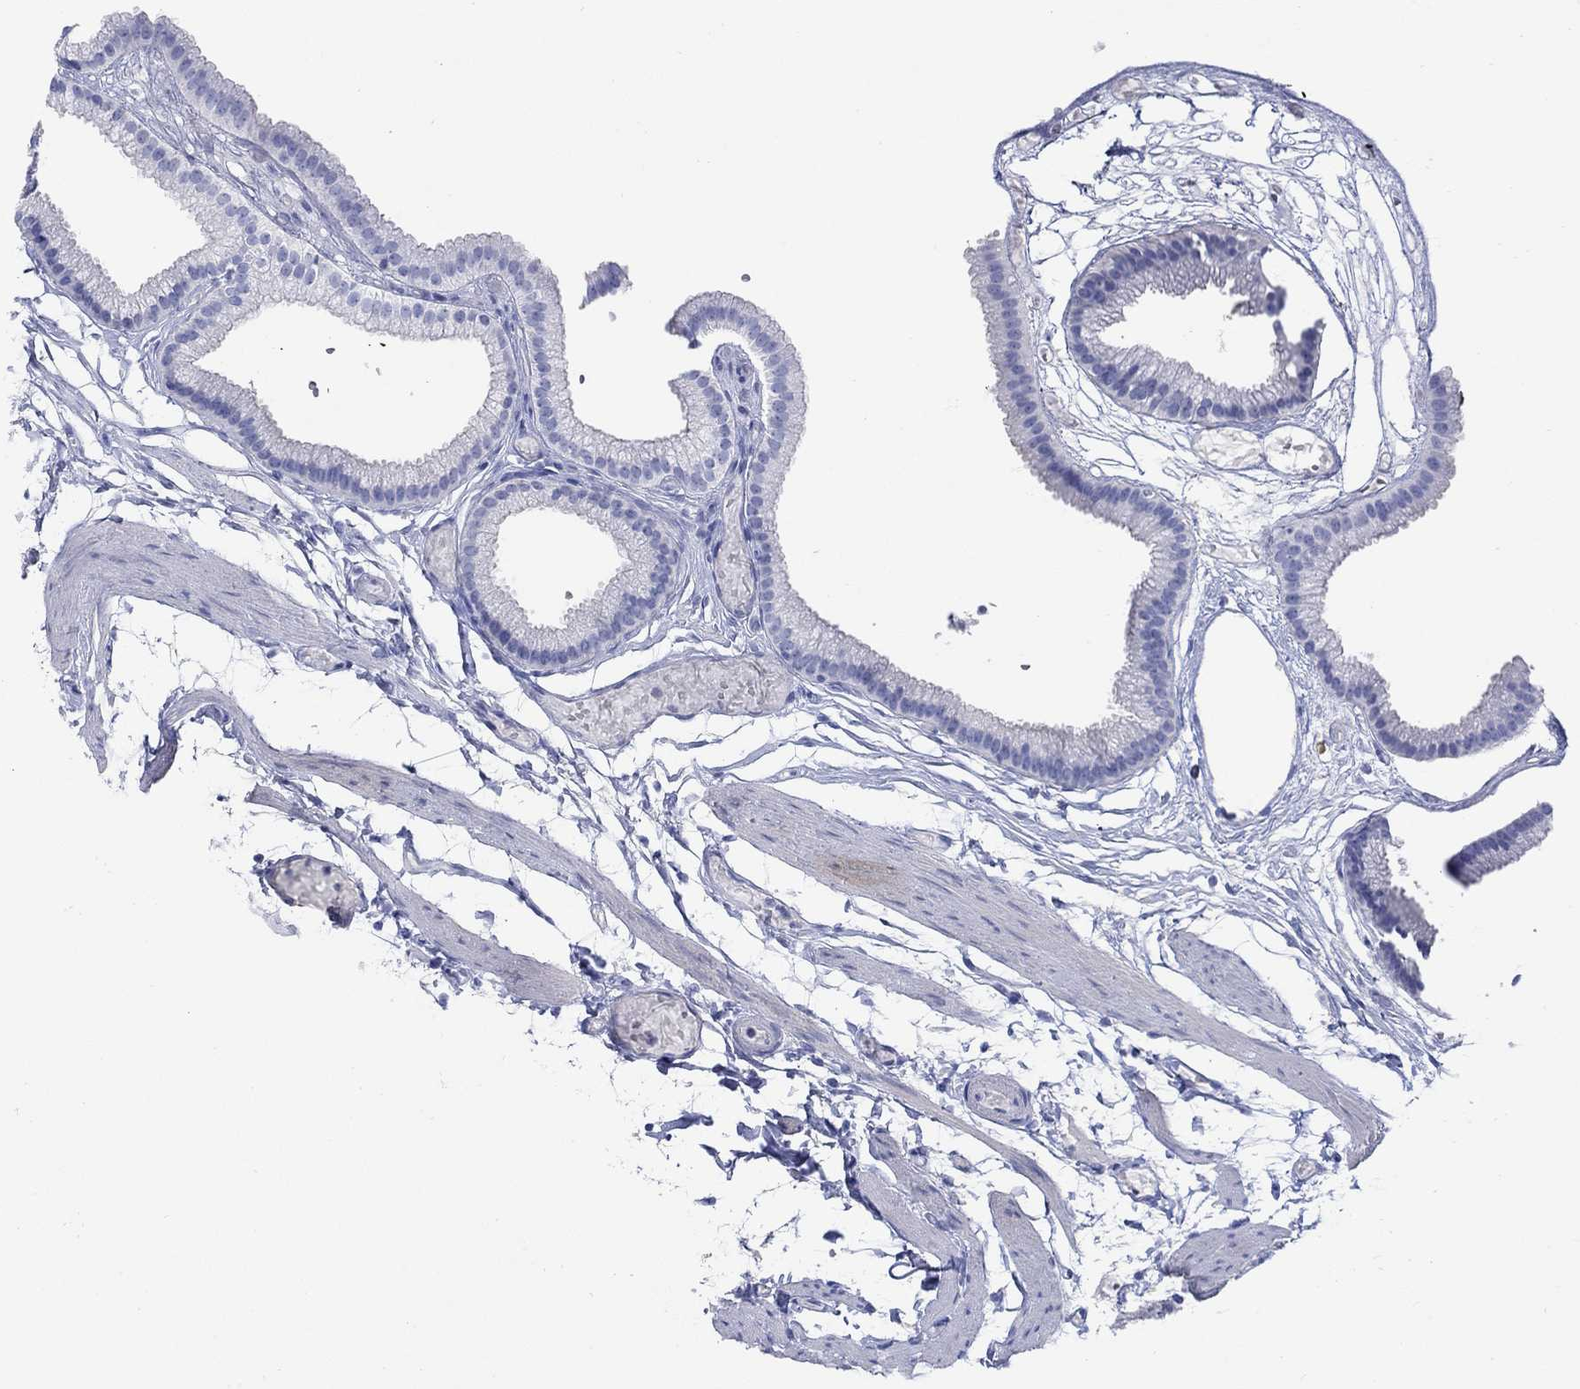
{"staining": {"intensity": "negative", "quantity": "none", "location": "none"}, "tissue": "gallbladder", "cell_type": "Glandular cells", "image_type": "normal", "snomed": [{"axis": "morphology", "description": "Normal tissue, NOS"}, {"axis": "topography", "description": "Gallbladder"}], "caption": "High power microscopy histopathology image of an IHC micrograph of unremarkable gallbladder, revealing no significant expression in glandular cells.", "gene": "P2RY6", "patient": {"sex": "female", "age": 45}}